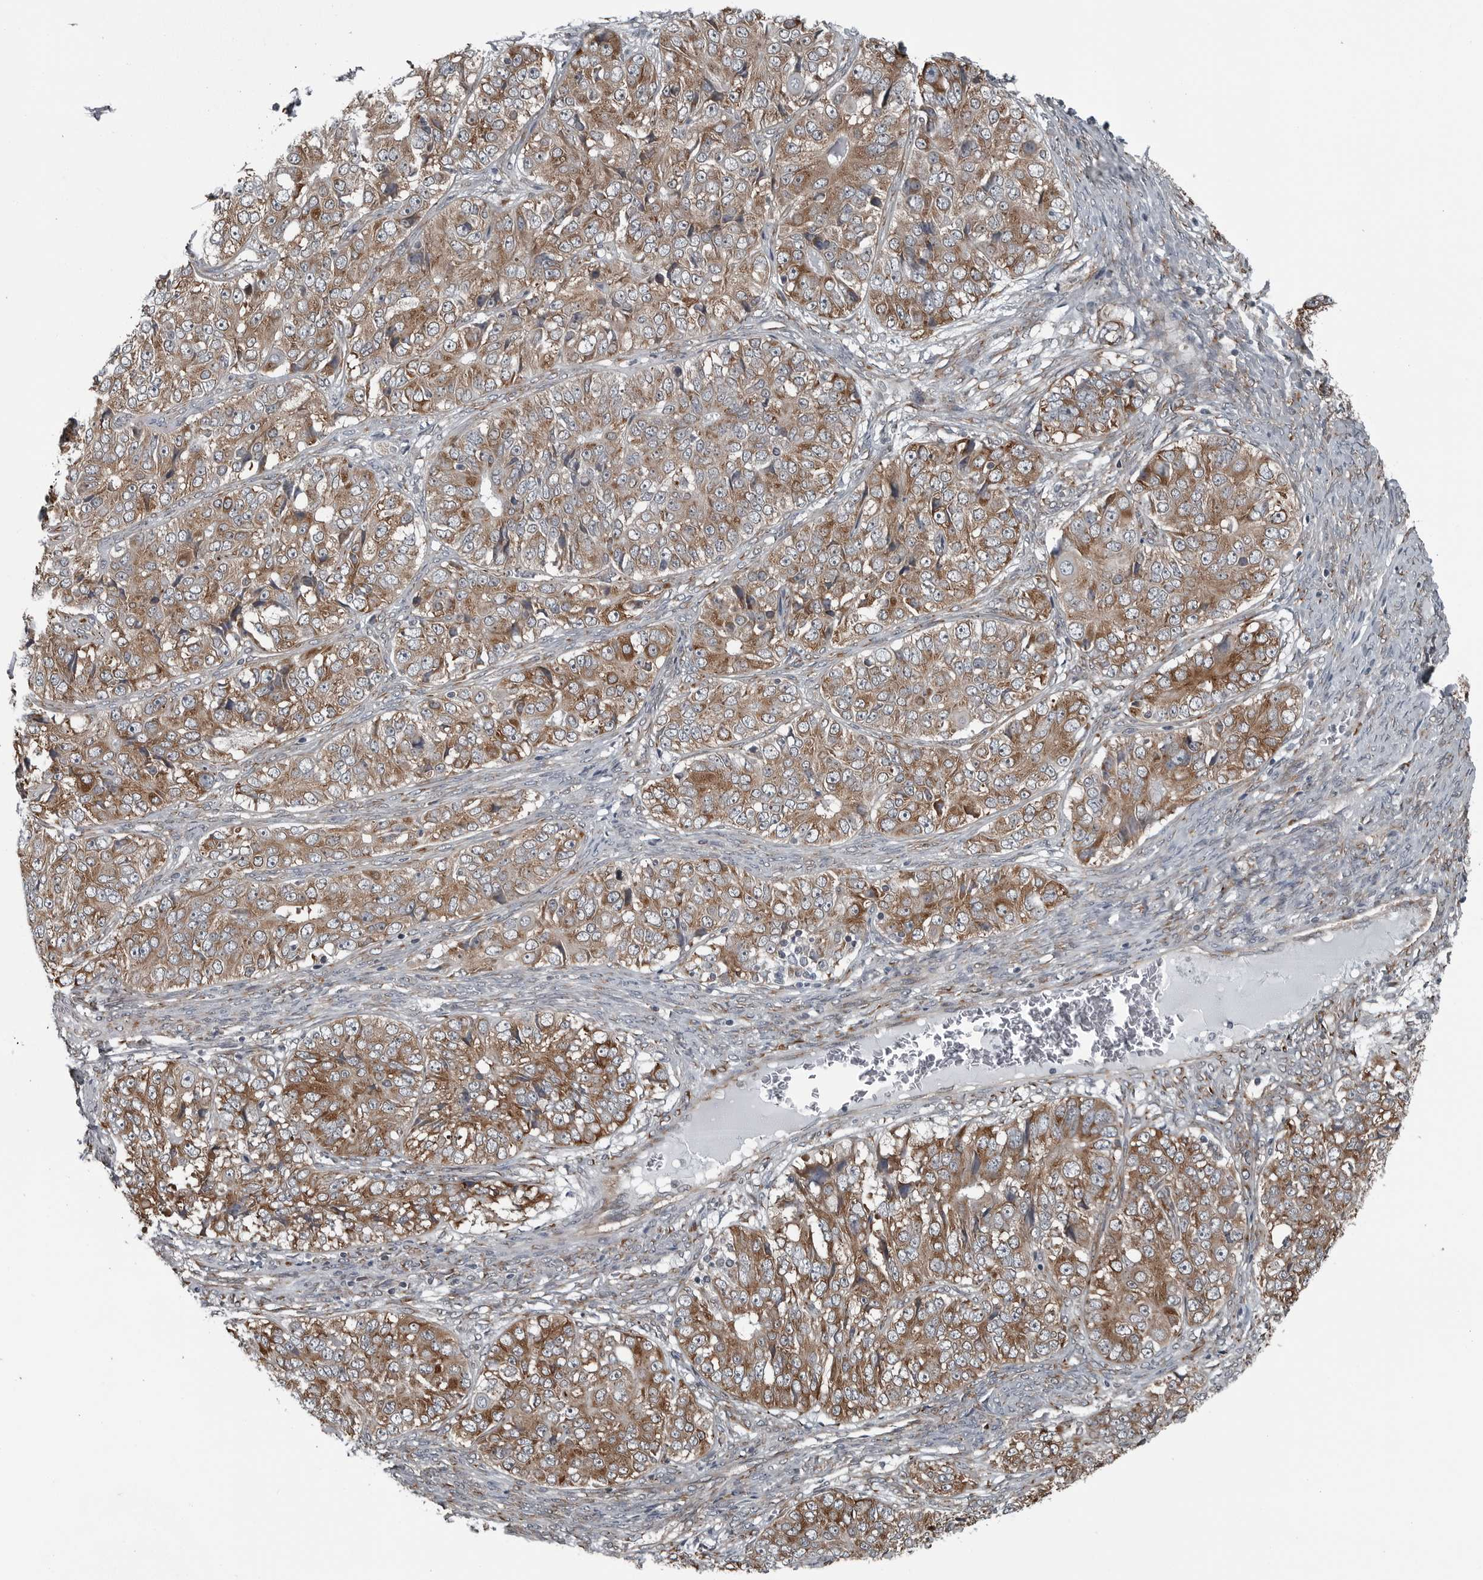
{"staining": {"intensity": "moderate", "quantity": ">75%", "location": "cytoplasmic/membranous"}, "tissue": "ovarian cancer", "cell_type": "Tumor cells", "image_type": "cancer", "snomed": [{"axis": "morphology", "description": "Carcinoma, endometroid"}, {"axis": "topography", "description": "Ovary"}], "caption": "A brown stain labels moderate cytoplasmic/membranous positivity of a protein in endometroid carcinoma (ovarian) tumor cells.", "gene": "CEP85", "patient": {"sex": "female", "age": 51}}